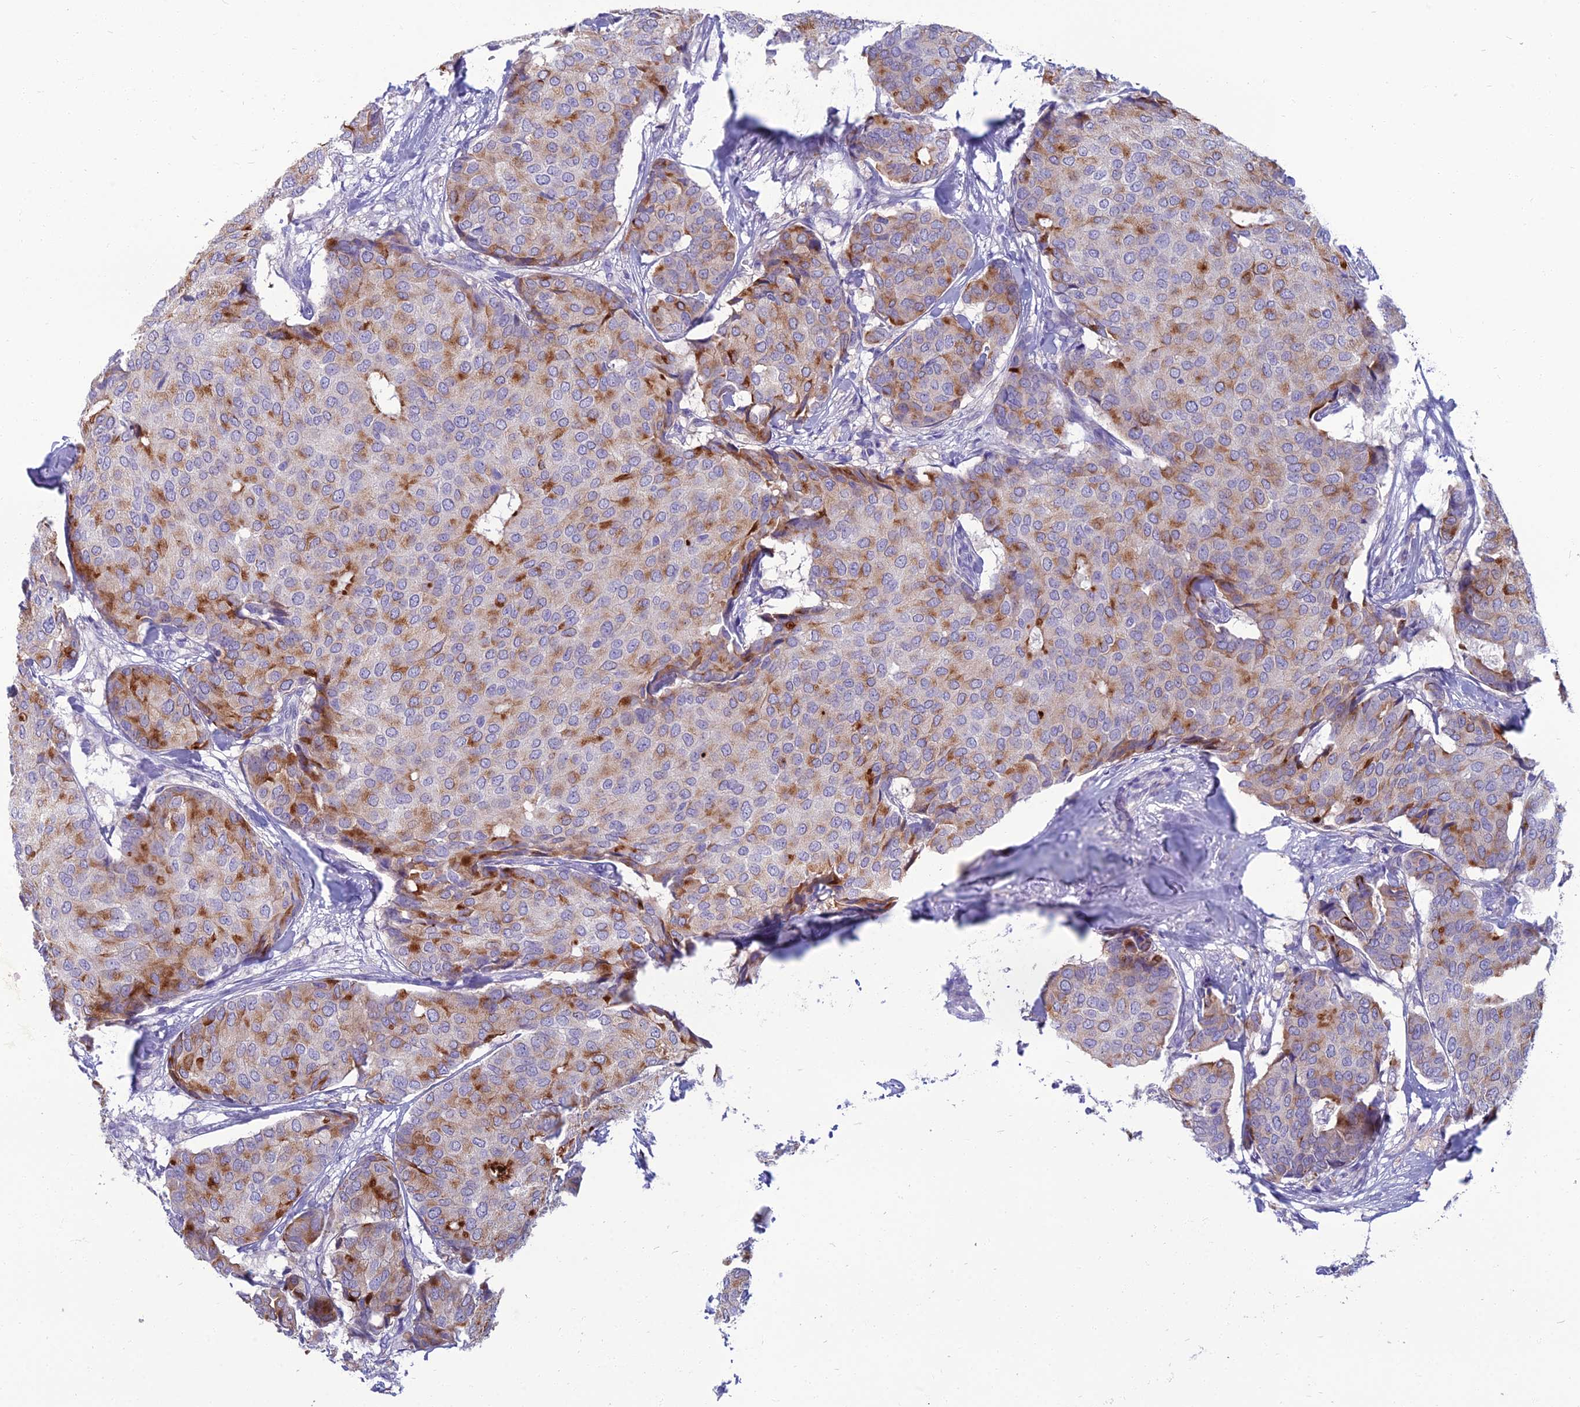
{"staining": {"intensity": "strong", "quantity": "<25%", "location": "cytoplasmic/membranous"}, "tissue": "breast cancer", "cell_type": "Tumor cells", "image_type": "cancer", "snomed": [{"axis": "morphology", "description": "Duct carcinoma"}, {"axis": "topography", "description": "Breast"}], "caption": "A high-resolution histopathology image shows immunohistochemistry (IHC) staining of breast cancer, which reveals strong cytoplasmic/membranous positivity in approximately <25% of tumor cells.", "gene": "SPTLC3", "patient": {"sex": "female", "age": 75}}